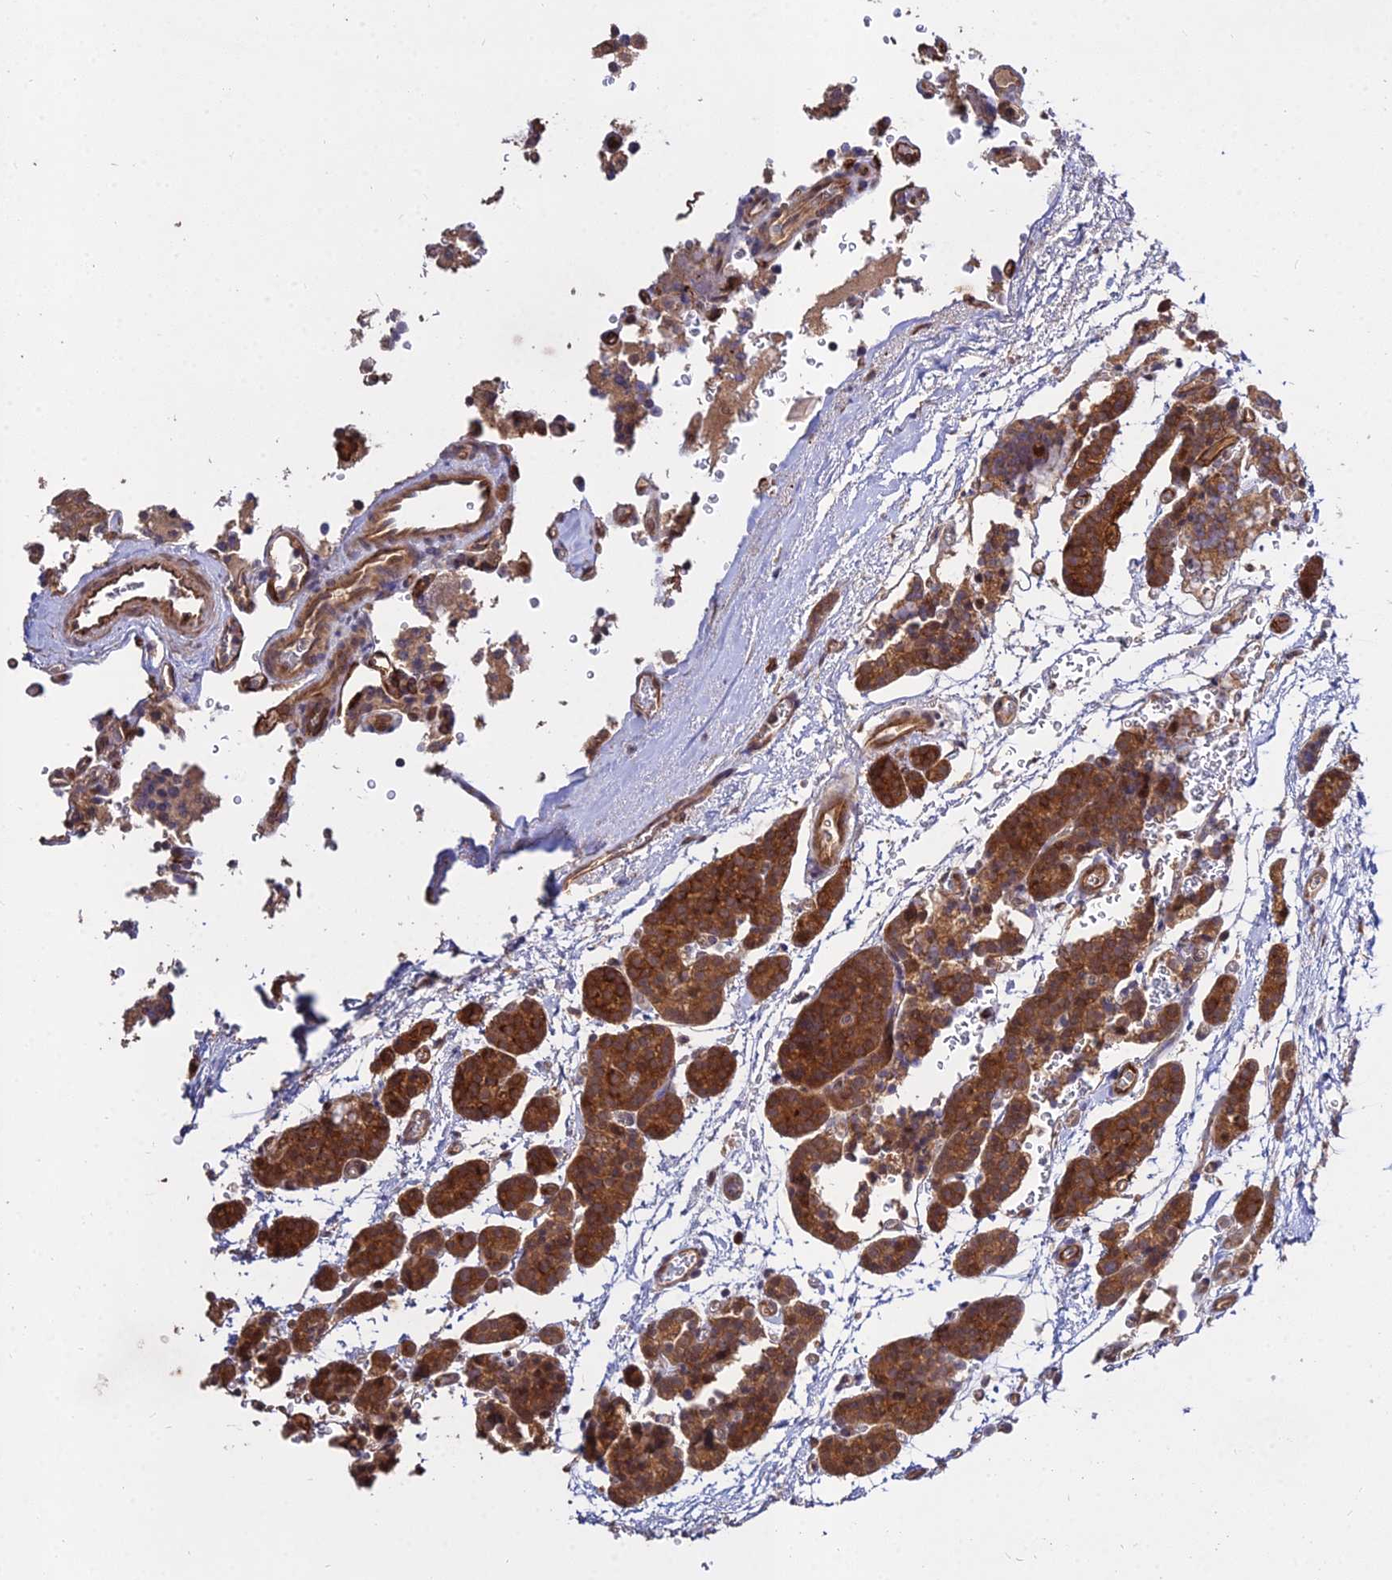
{"staining": {"intensity": "strong", "quantity": ">75%", "location": "cytoplasmic/membranous"}, "tissue": "parathyroid gland", "cell_type": "Glandular cells", "image_type": "normal", "snomed": [{"axis": "morphology", "description": "Normal tissue, NOS"}, {"axis": "topography", "description": "Parathyroid gland"}], "caption": "High-magnification brightfield microscopy of normal parathyroid gland stained with DAB (brown) and counterstained with hematoxylin (blue). glandular cells exhibit strong cytoplasmic/membranous positivity is appreciated in approximately>75% of cells.", "gene": "GRTP1", "patient": {"sex": "female", "age": 64}}